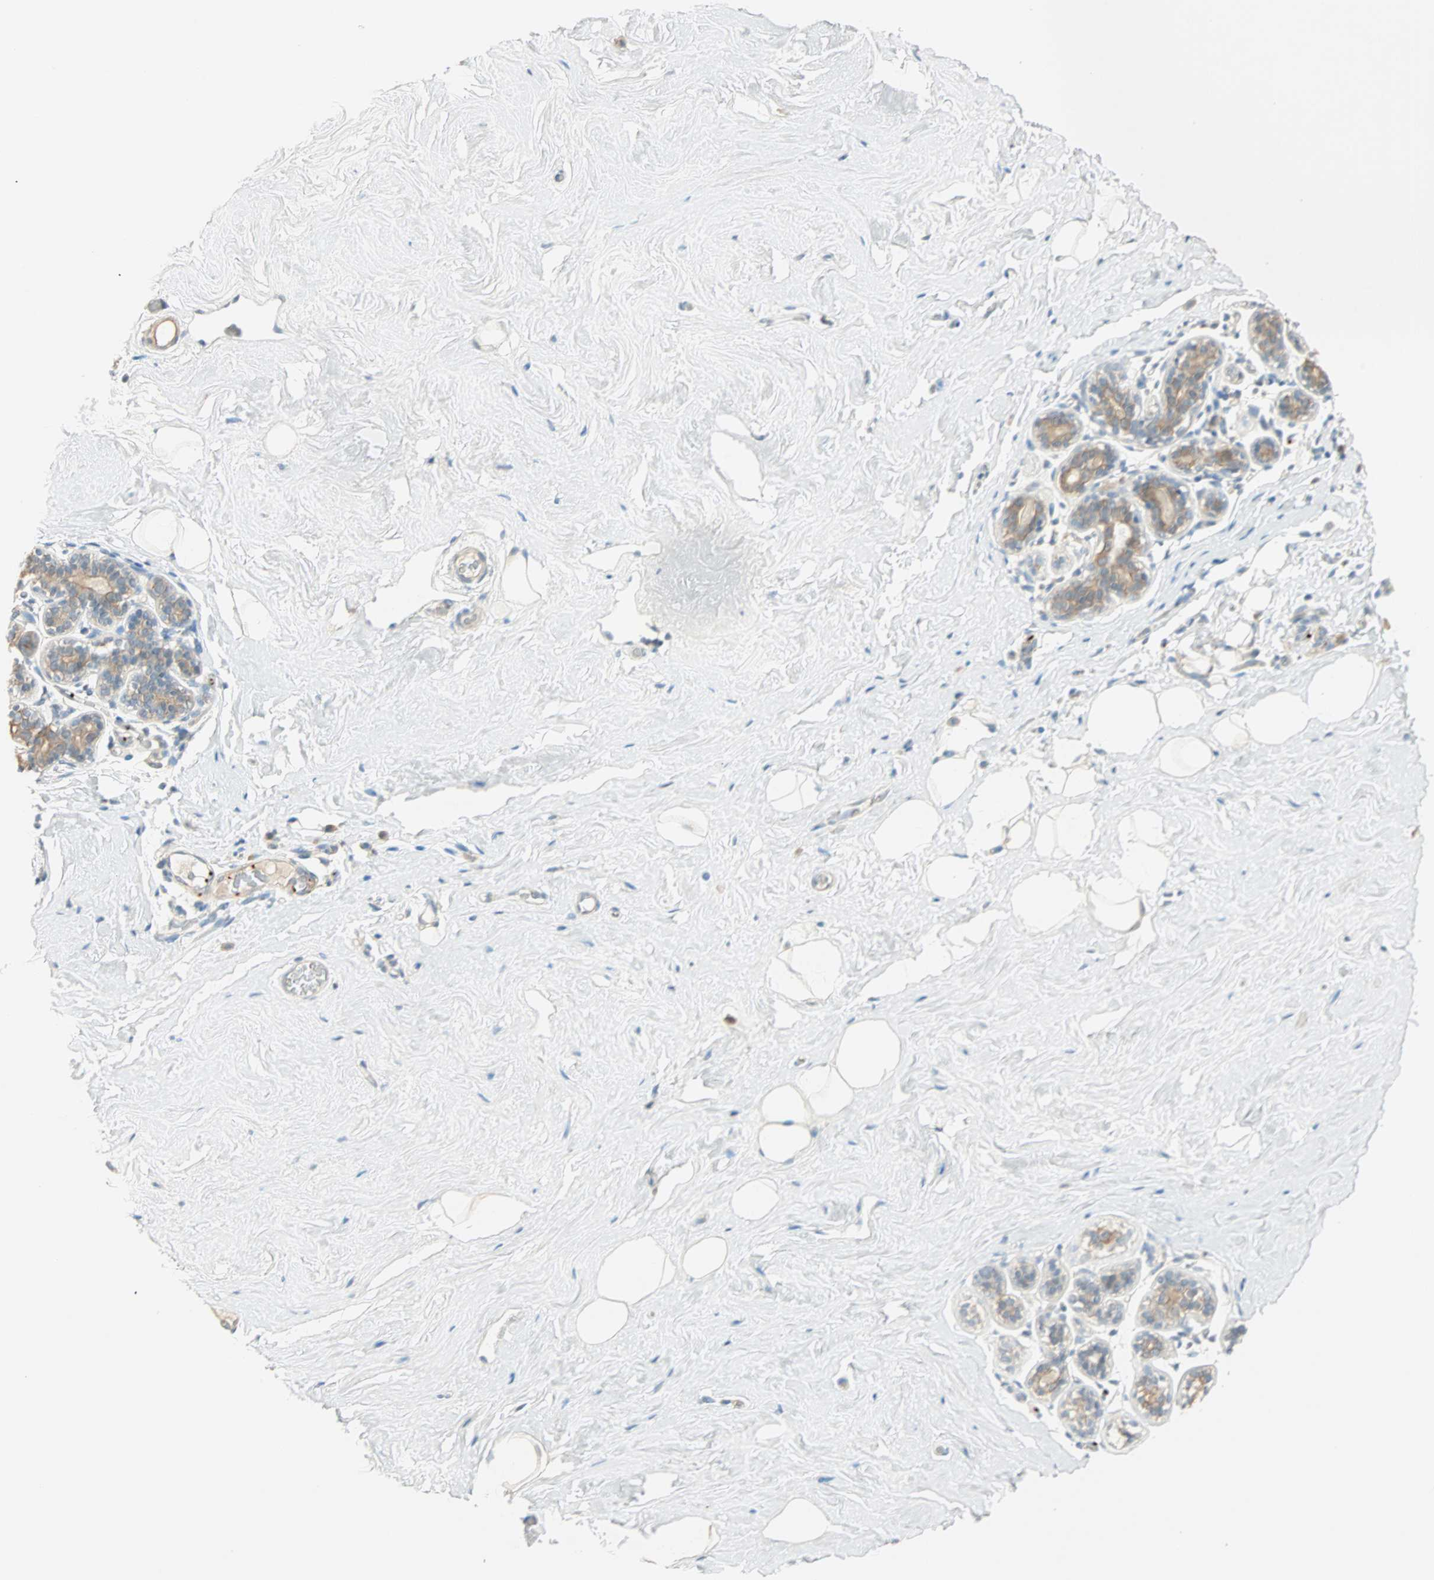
{"staining": {"intensity": "negative", "quantity": "none", "location": "none"}, "tissue": "breast", "cell_type": "Adipocytes", "image_type": "normal", "snomed": [{"axis": "morphology", "description": "Normal tissue, NOS"}, {"axis": "topography", "description": "Breast"}], "caption": "Immunohistochemistry (IHC) of normal breast displays no positivity in adipocytes.", "gene": "RAD18", "patient": {"sex": "female", "age": 75}}